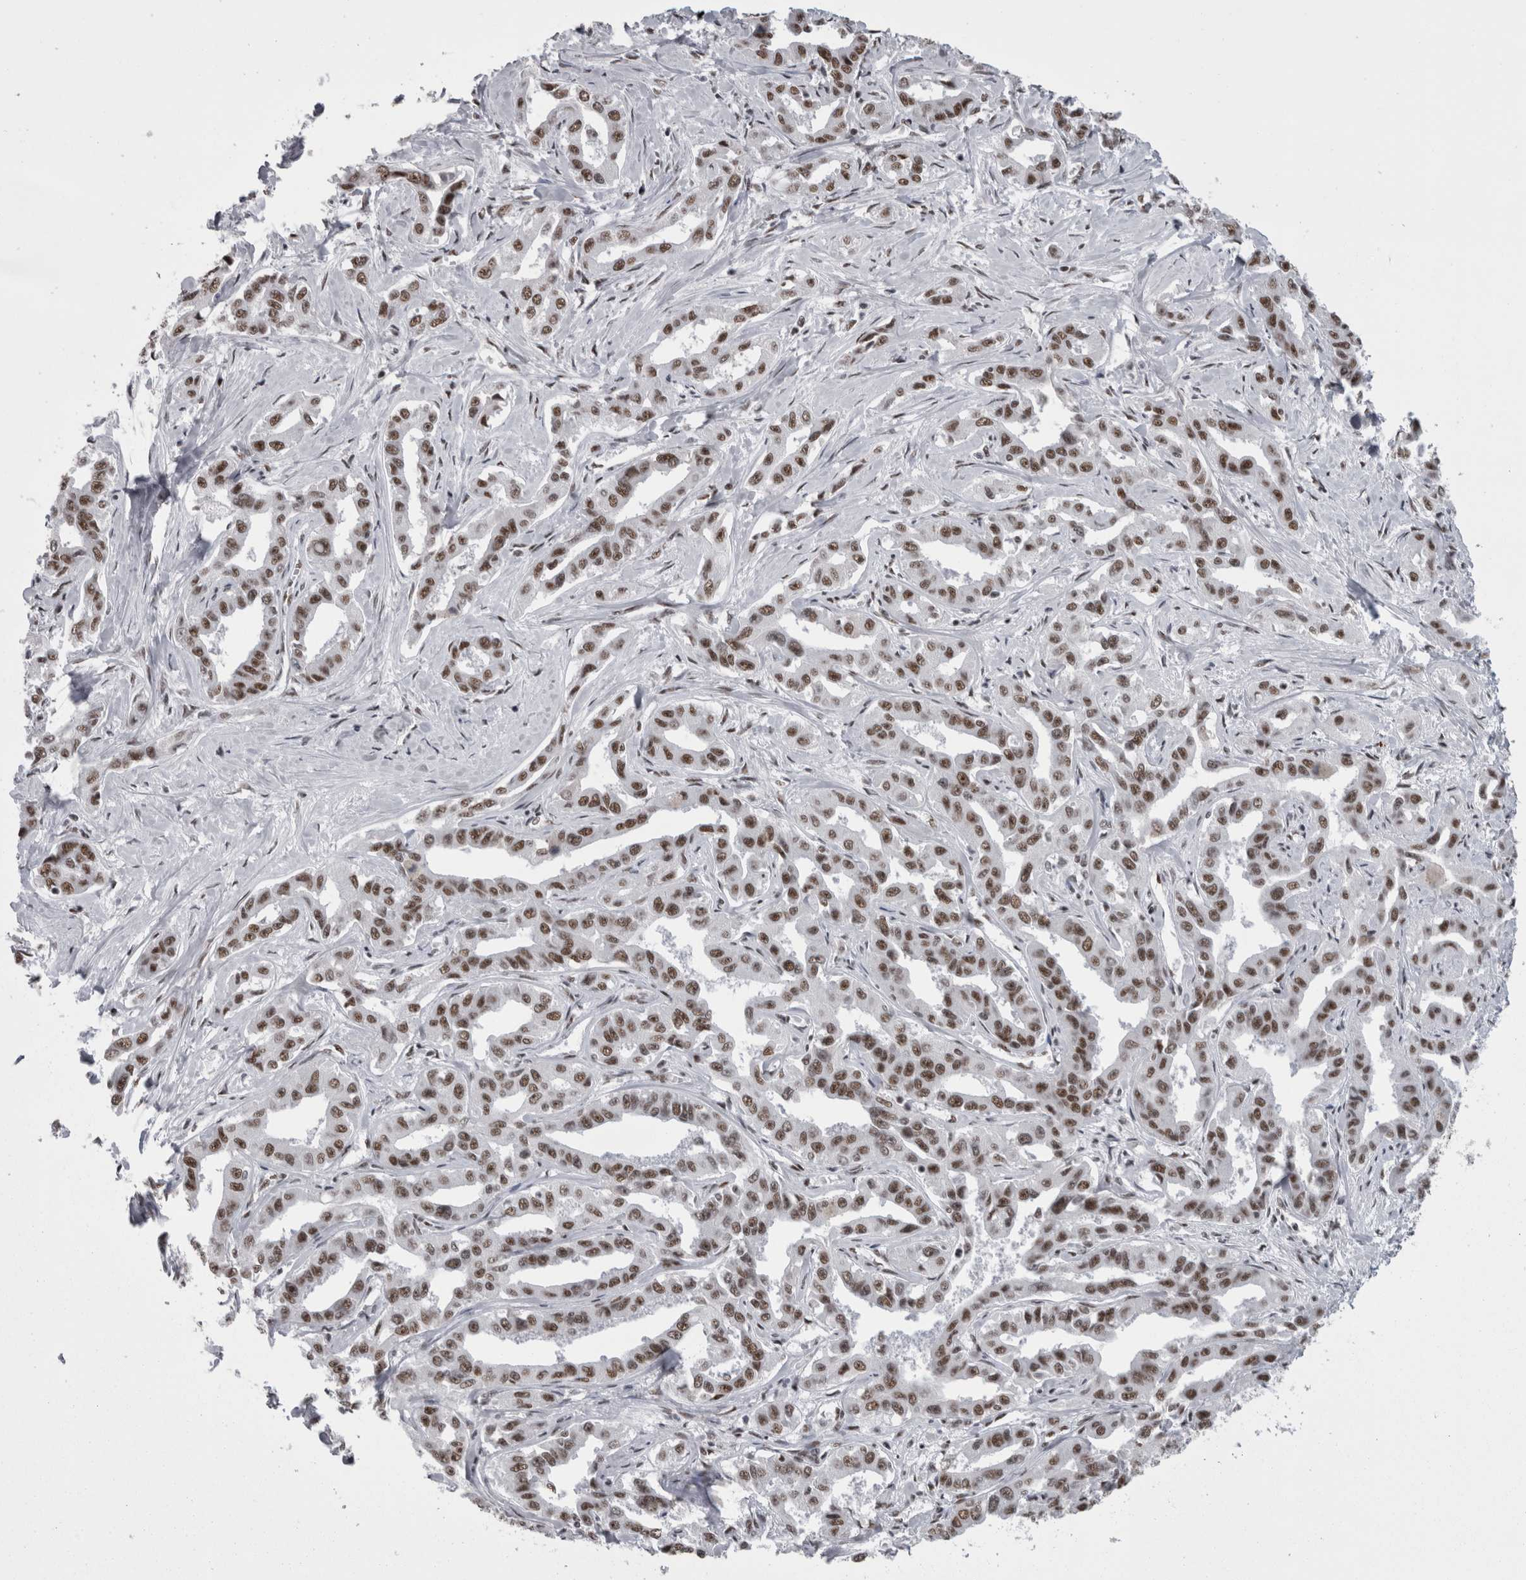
{"staining": {"intensity": "moderate", "quantity": ">75%", "location": "nuclear"}, "tissue": "liver cancer", "cell_type": "Tumor cells", "image_type": "cancer", "snomed": [{"axis": "morphology", "description": "Cholangiocarcinoma"}, {"axis": "topography", "description": "Liver"}], "caption": "A brown stain highlights moderate nuclear expression of a protein in human liver cancer (cholangiocarcinoma) tumor cells.", "gene": "SNRNP40", "patient": {"sex": "male", "age": 59}}